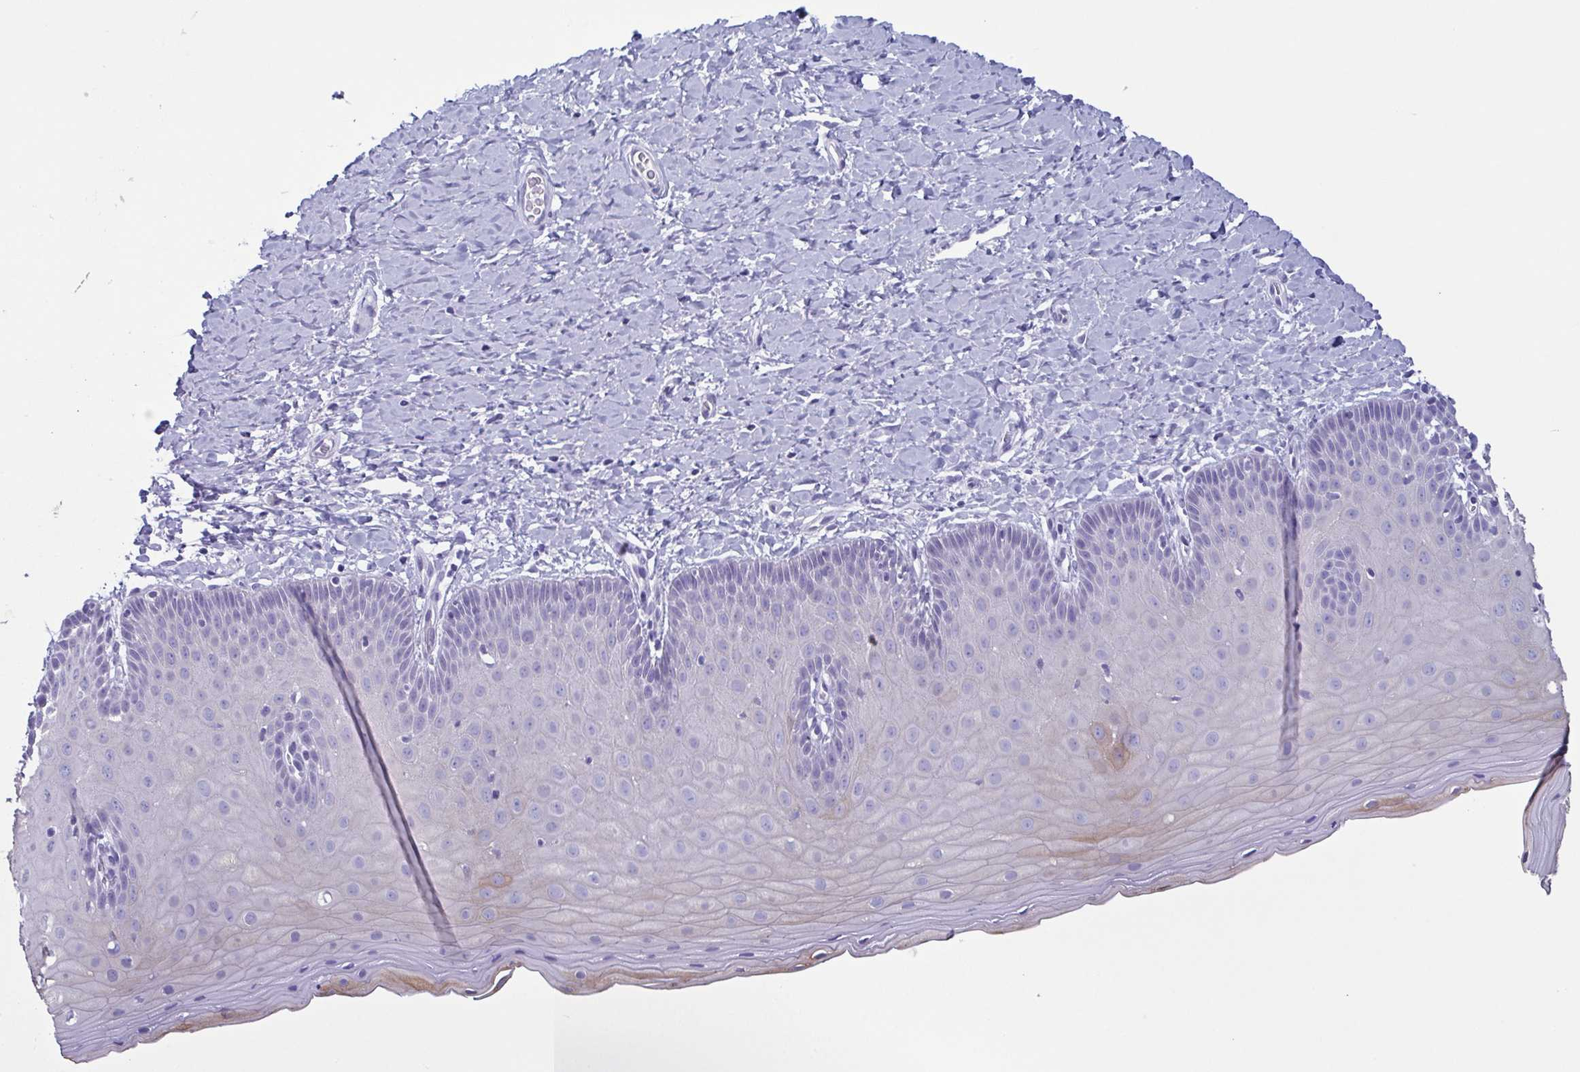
{"staining": {"intensity": "negative", "quantity": "none", "location": "none"}, "tissue": "cervix", "cell_type": "Glandular cells", "image_type": "normal", "snomed": [{"axis": "morphology", "description": "Normal tissue, NOS"}, {"axis": "topography", "description": "Cervix"}], "caption": "The histopathology image exhibits no significant expression in glandular cells of cervix. (Stains: DAB immunohistochemistry (IHC) with hematoxylin counter stain, Microscopy: brightfield microscopy at high magnification).", "gene": "KRT10", "patient": {"sex": "female", "age": 37}}